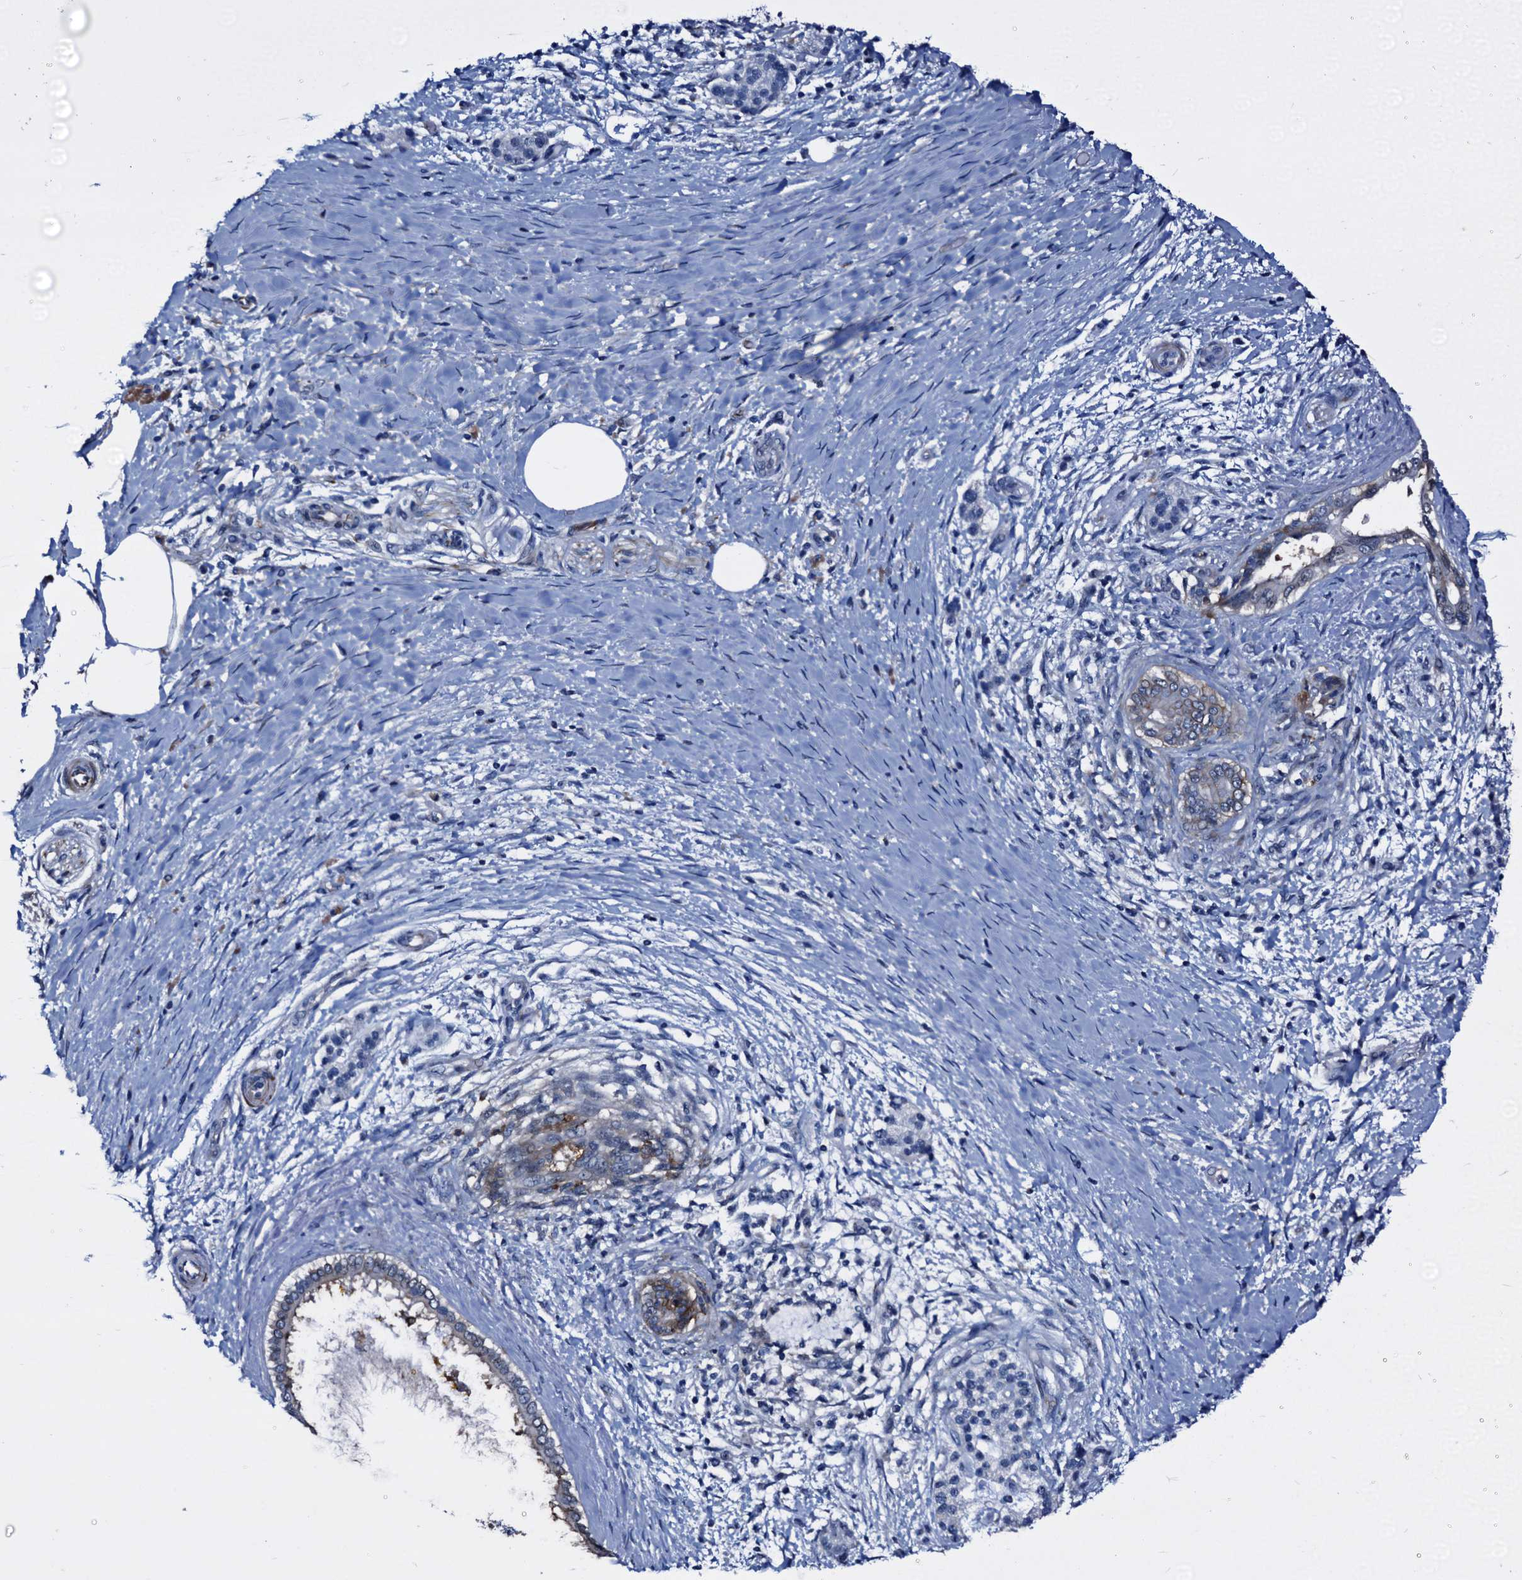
{"staining": {"intensity": "negative", "quantity": "none", "location": "none"}, "tissue": "pancreatic cancer", "cell_type": "Tumor cells", "image_type": "cancer", "snomed": [{"axis": "morphology", "description": "Adenocarcinoma, NOS"}, {"axis": "topography", "description": "Pancreas"}], "caption": "This is an IHC image of human pancreatic cancer (adenocarcinoma). There is no positivity in tumor cells.", "gene": "EMG1", "patient": {"sex": "male", "age": 58}}